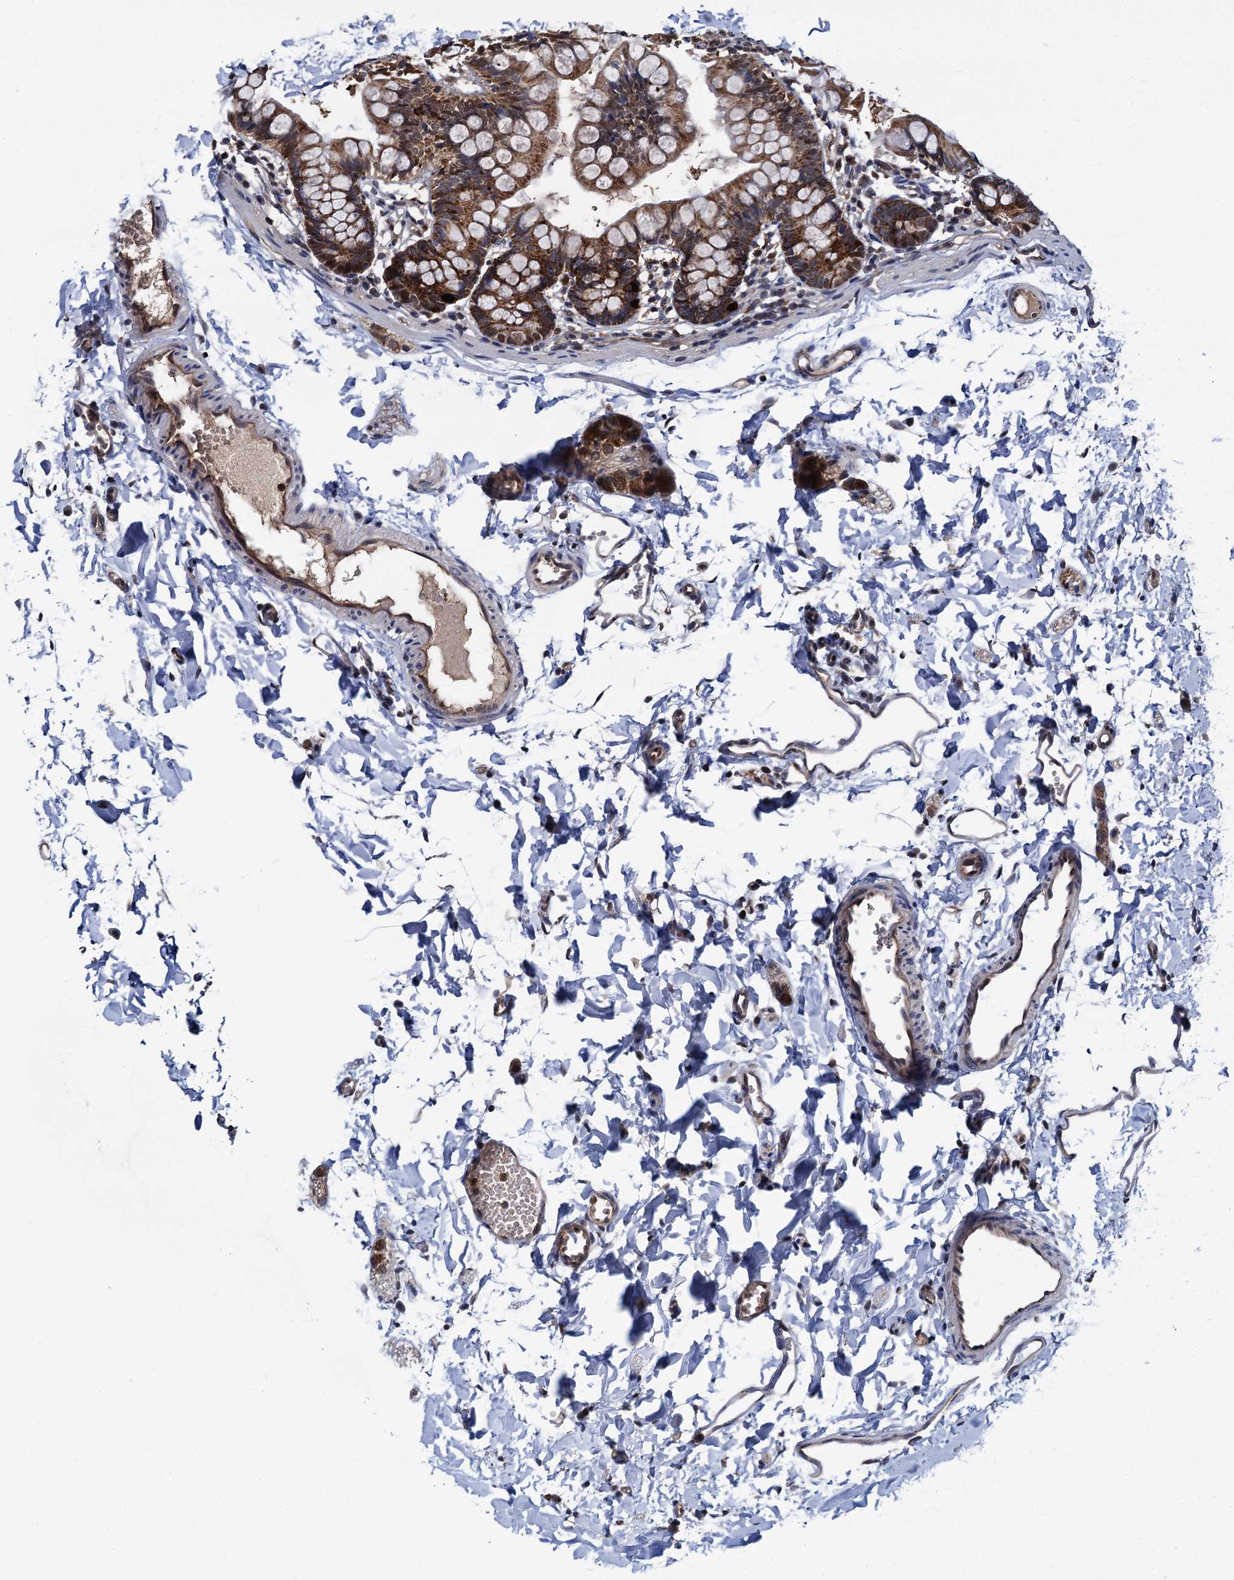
{"staining": {"intensity": "moderate", "quantity": ">75%", "location": "cytoplasmic/membranous"}, "tissue": "small intestine", "cell_type": "Glandular cells", "image_type": "normal", "snomed": [{"axis": "morphology", "description": "Normal tissue, NOS"}, {"axis": "topography", "description": "Small intestine"}], "caption": "A high-resolution histopathology image shows IHC staining of benign small intestine, which demonstrates moderate cytoplasmic/membranous staining in approximately >75% of glandular cells. The staining was performed using DAB (3,3'-diaminobenzidine), with brown indicating positive protein expression. Nuclei are stained blue with hematoxylin.", "gene": "PTCD3", "patient": {"sex": "male", "age": 7}}